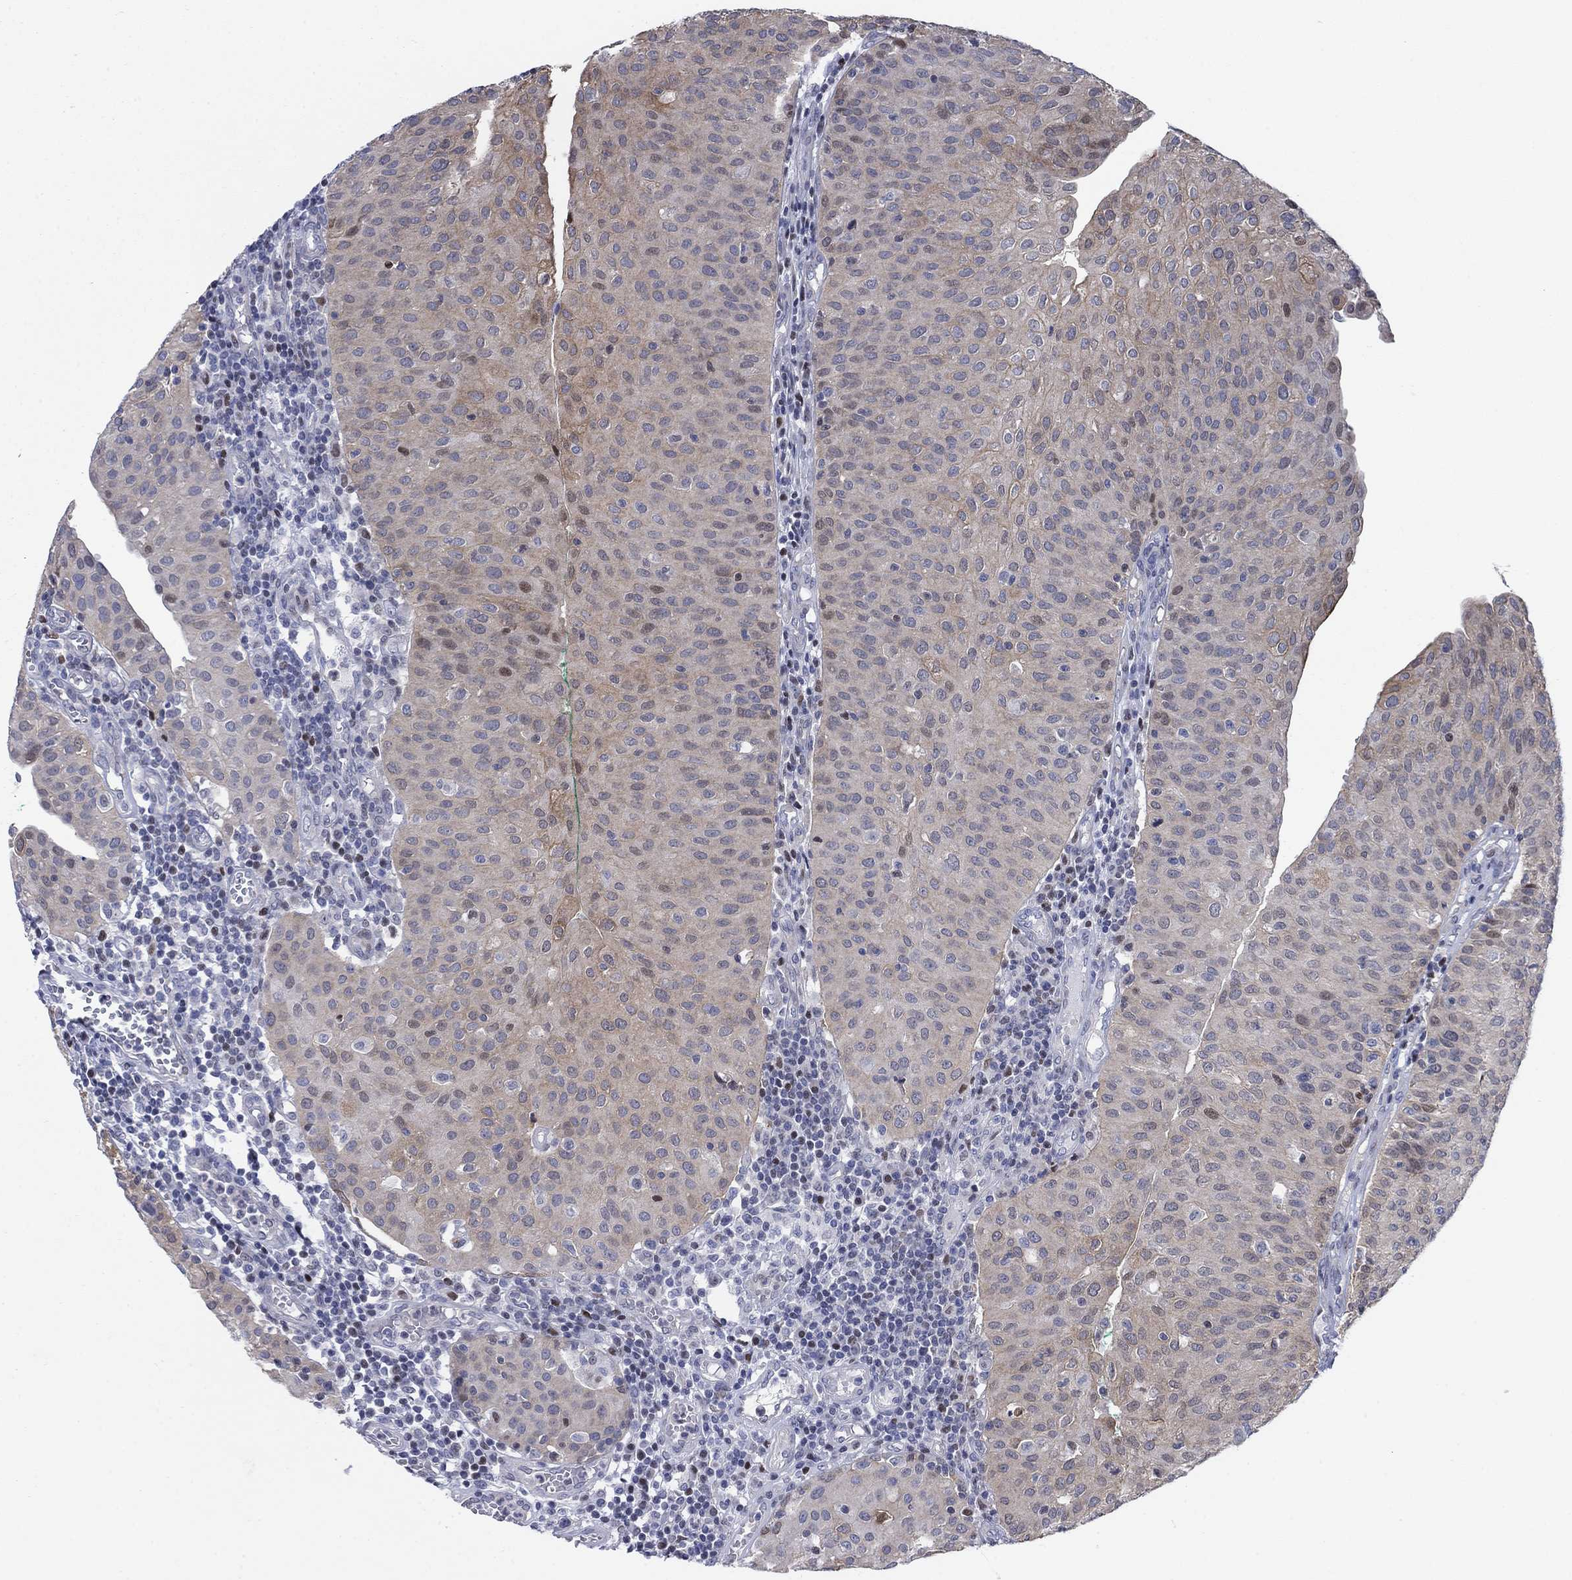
{"staining": {"intensity": "weak", "quantity": "25%-75%", "location": "cytoplasmic/membranous"}, "tissue": "urothelial cancer", "cell_type": "Tumor cells", "image_type": "cancer", "snomed": [{"axis": "morphology", "description": "Urothelial carcinoma, Low grade"}, {"axis": "topography", "description": "Urinary bladder"}], "caption": "The micrograph displays a brown stain indicating the presence of a protein in the cytoplasmic/membranous of tumor cells in urothelial cancer.", "gene": "MYO3A", "patient": {"sex": "male", "age": 54}}